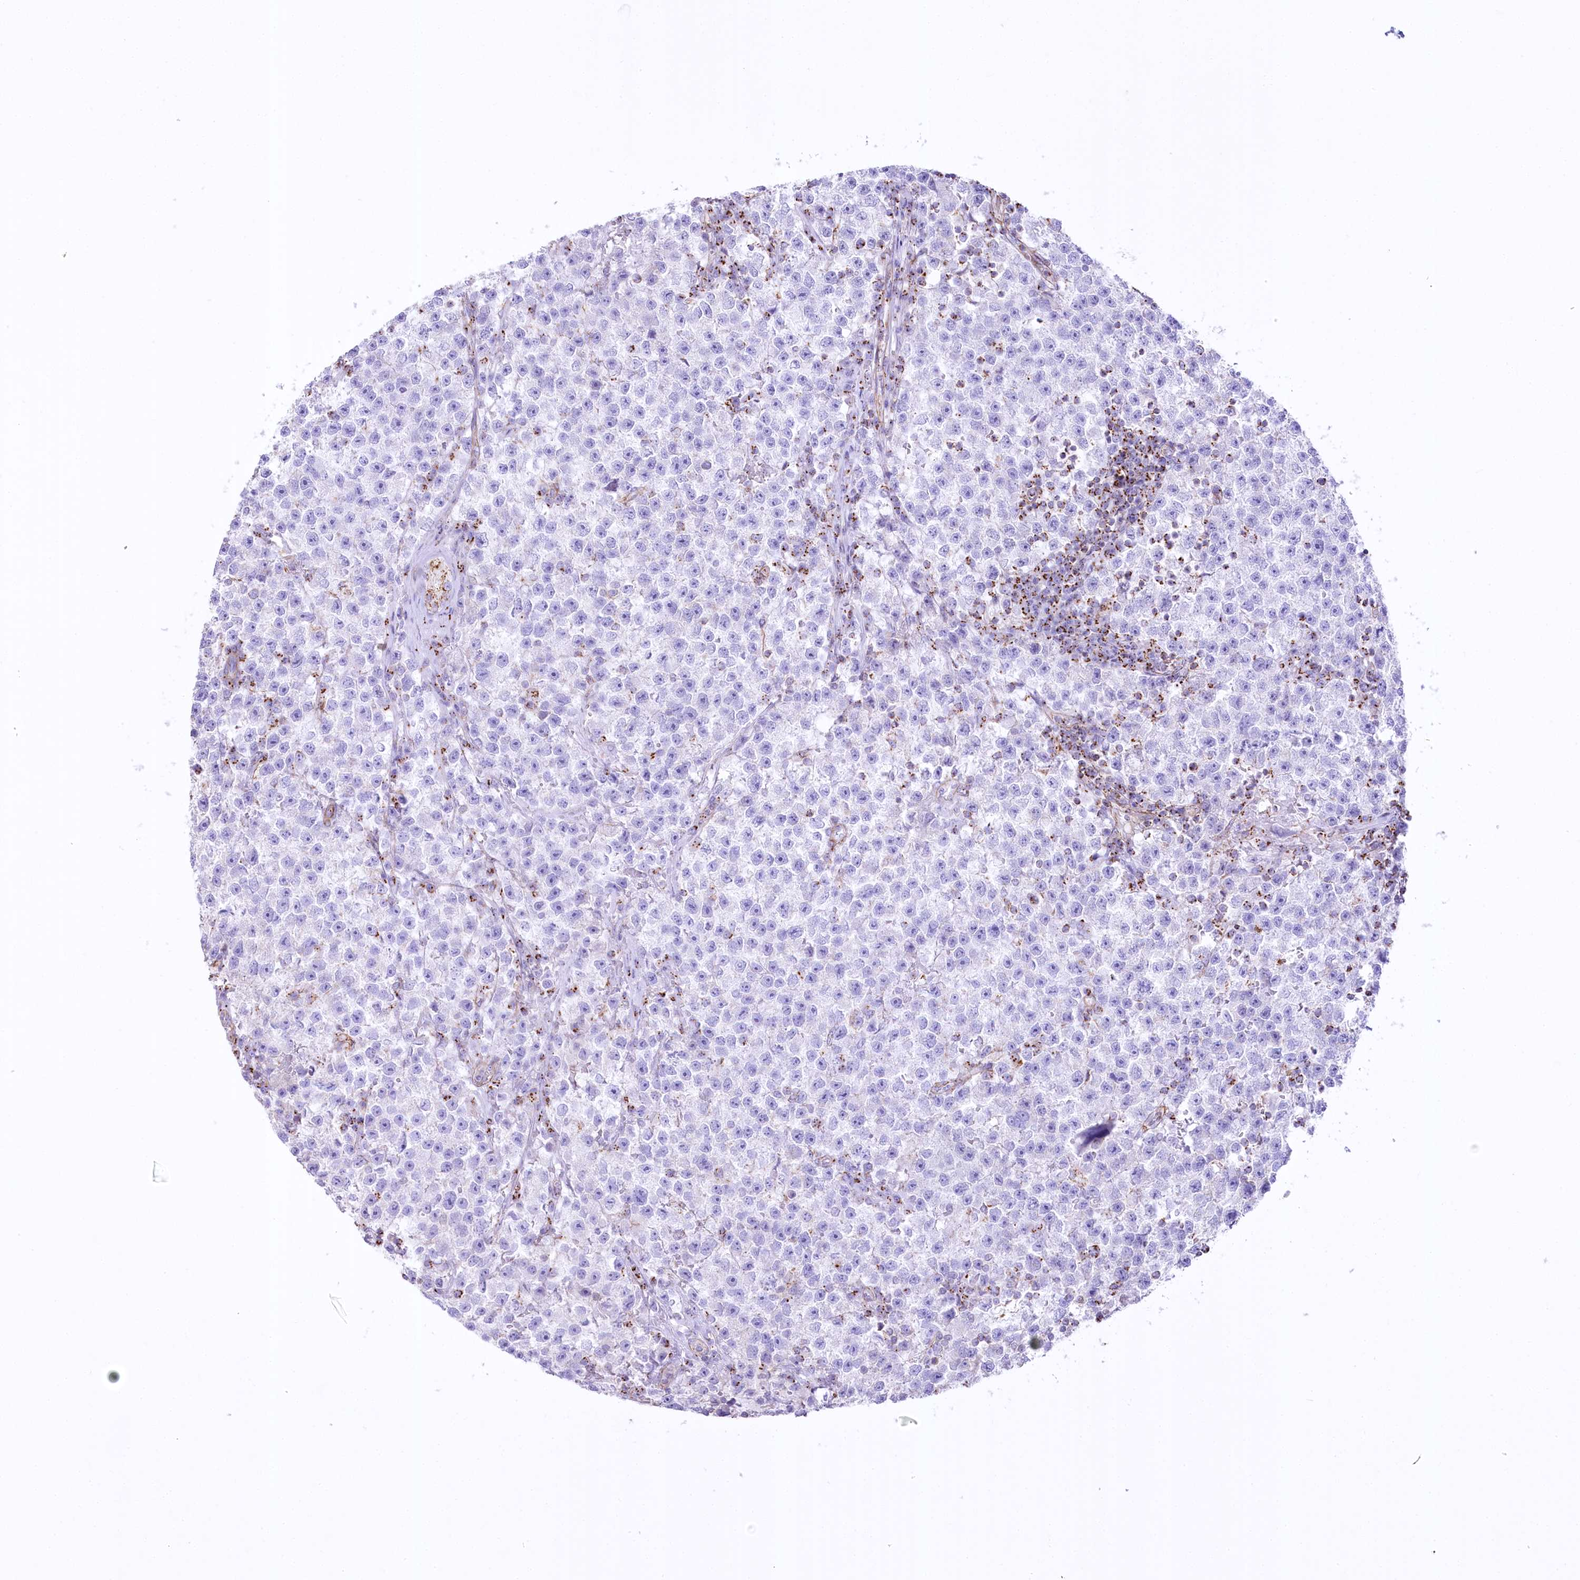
{"staining": {"intensity": "negative", "quantity": "none", "location": "none"}, "tissue": "testis cancer", "cell_type": "Tumor cells", "image_type": "cancer", "snomed": [{"axis": "morphology", "description": "Seminoma, NOS"}, {"axis": "topography", "description": "Testis"}], "caption": "Testis cancer stained for a protein using immunohistochemistry exhibits no expression tumor cells.", "gene": "FAM216A", "patient": {"sex": "male", "age": 22}}